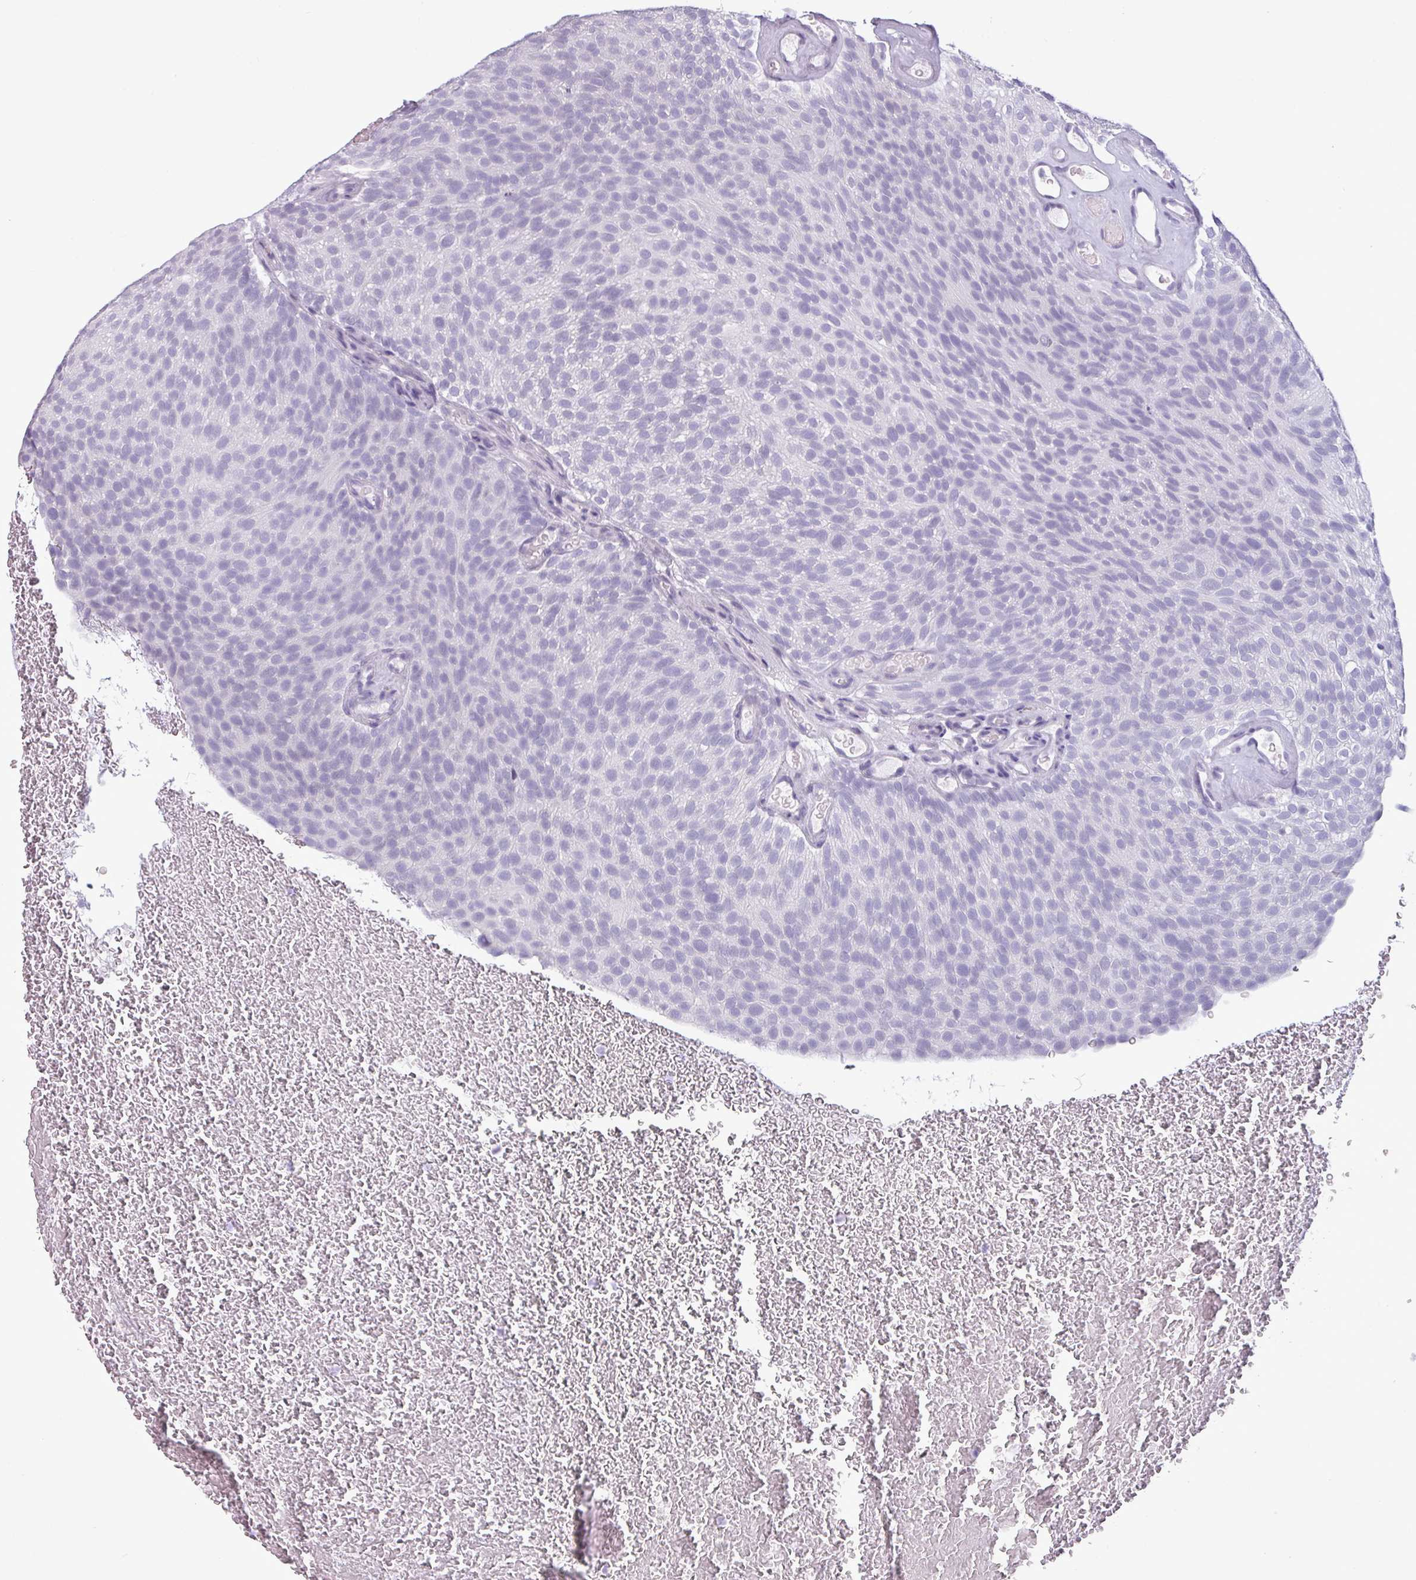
{"staining": {"intensity": "negative", "quantity": "none", "location": "none"}, "tissue": "urothelial cancer", "cell_type": "Tumor cells", "image_type": "cancer", "snomed": [{"axis": "morphology", "description": "Urothelial carcinoma, Low grade"}, {"axis": "topography", "description": "Urinary bladder"}], "caption": "Immunohistochemistry (IHC) photomicrograph of human urothelial carcinoma (low-grade) stained for a protein (brown), which reveals no expression in tumor cells.", "gene": "SRGAP1", "patient": {"sex": "male", "age": 78}}